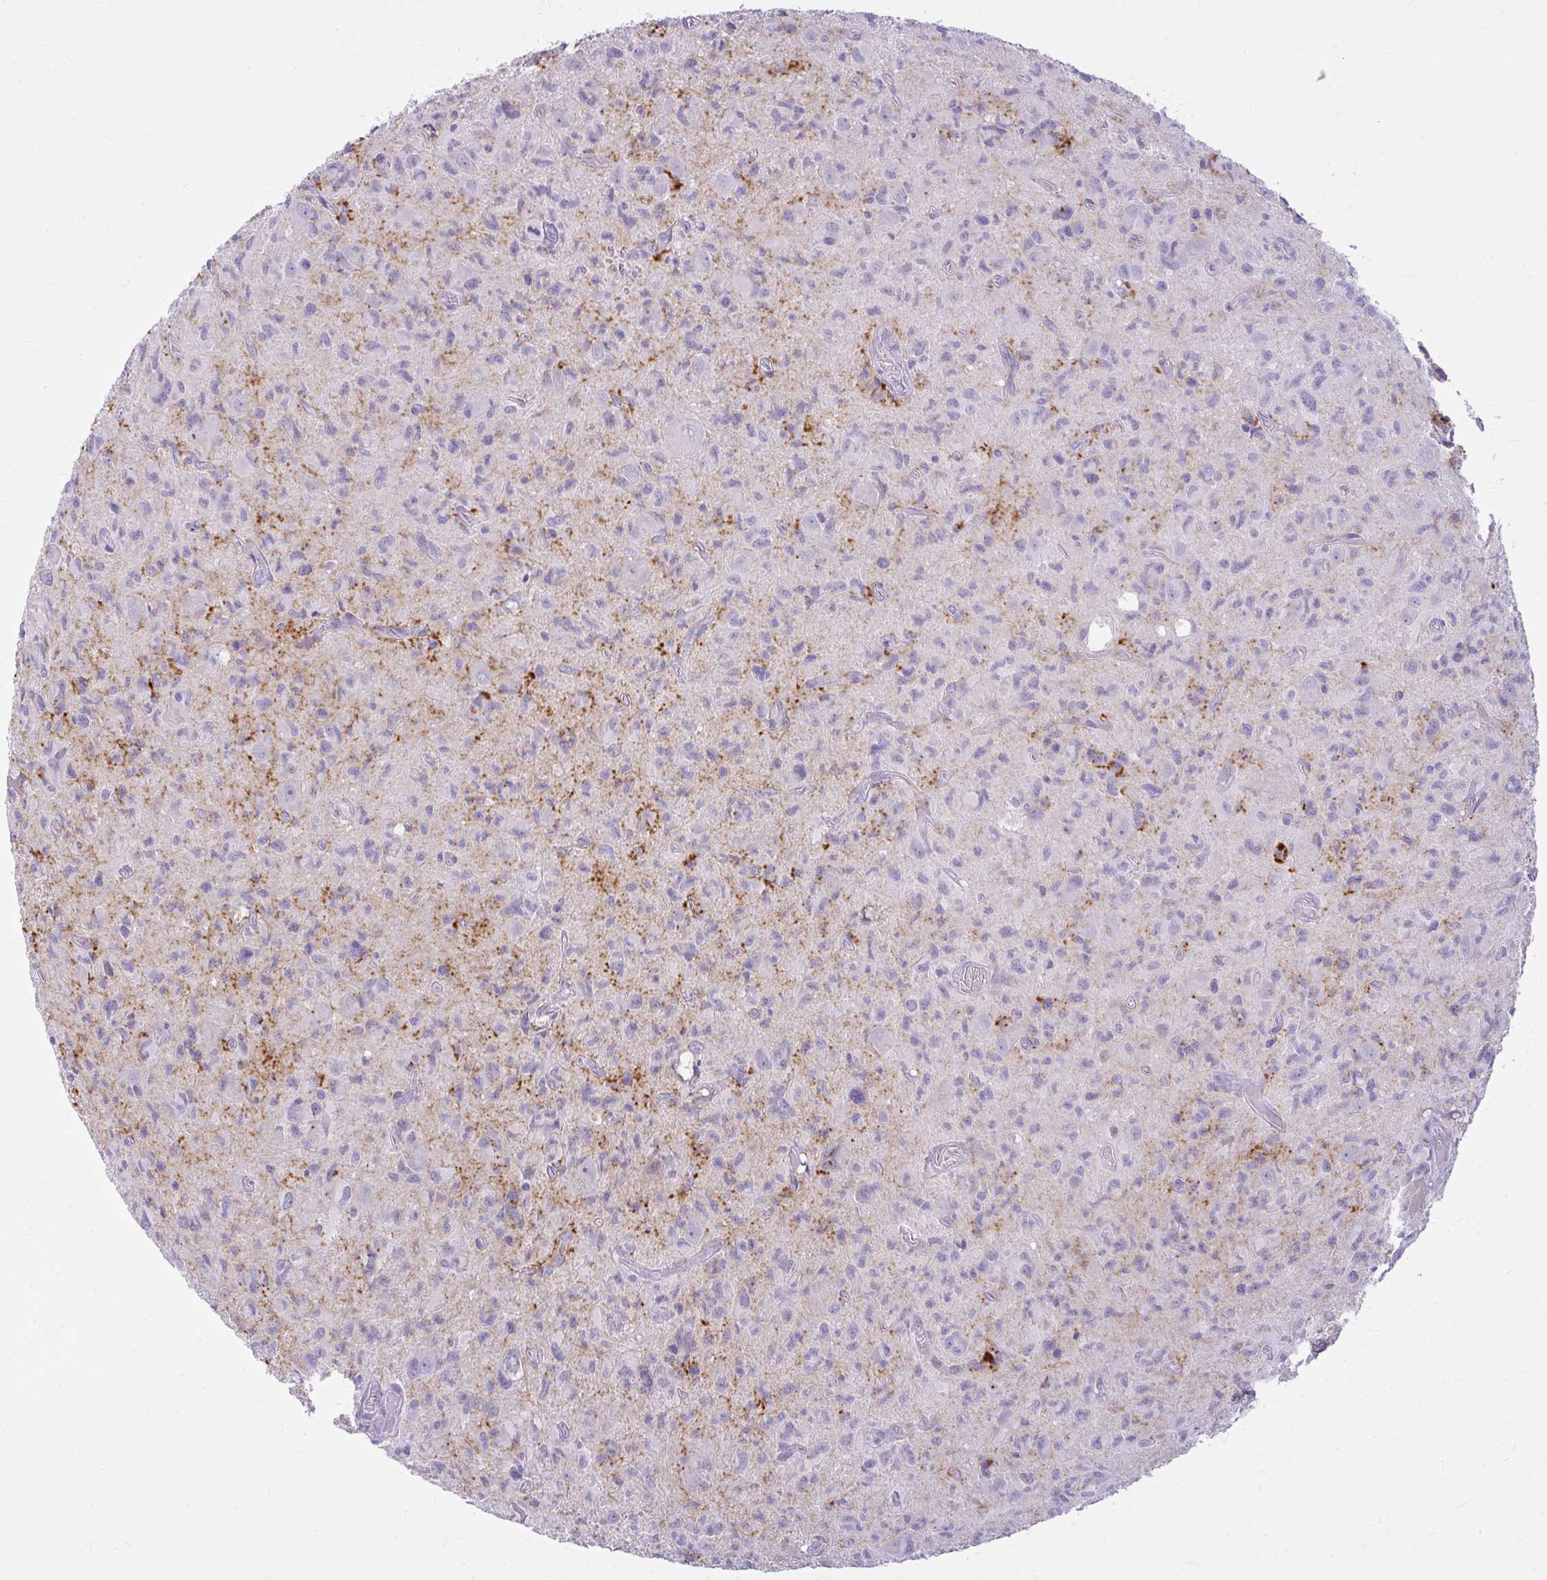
{"staining": {"intensity": "negative", "quantity": "none", "location": "none"}, "tissue": "glioma", "cell_type": "Tumor cells", "image_type": "cancer", "snomed": [{"axis": "morphology", "description": "Glioma, malignant, High grade"}, {"axis": "topography", "description": "Brain"}], "caption": "The photomicrograph shows no significant expression in tumor cells of high-grade glioma (malignant).", "gene": "PRAP1", "patient": {"sex": "male", "age": 76}}